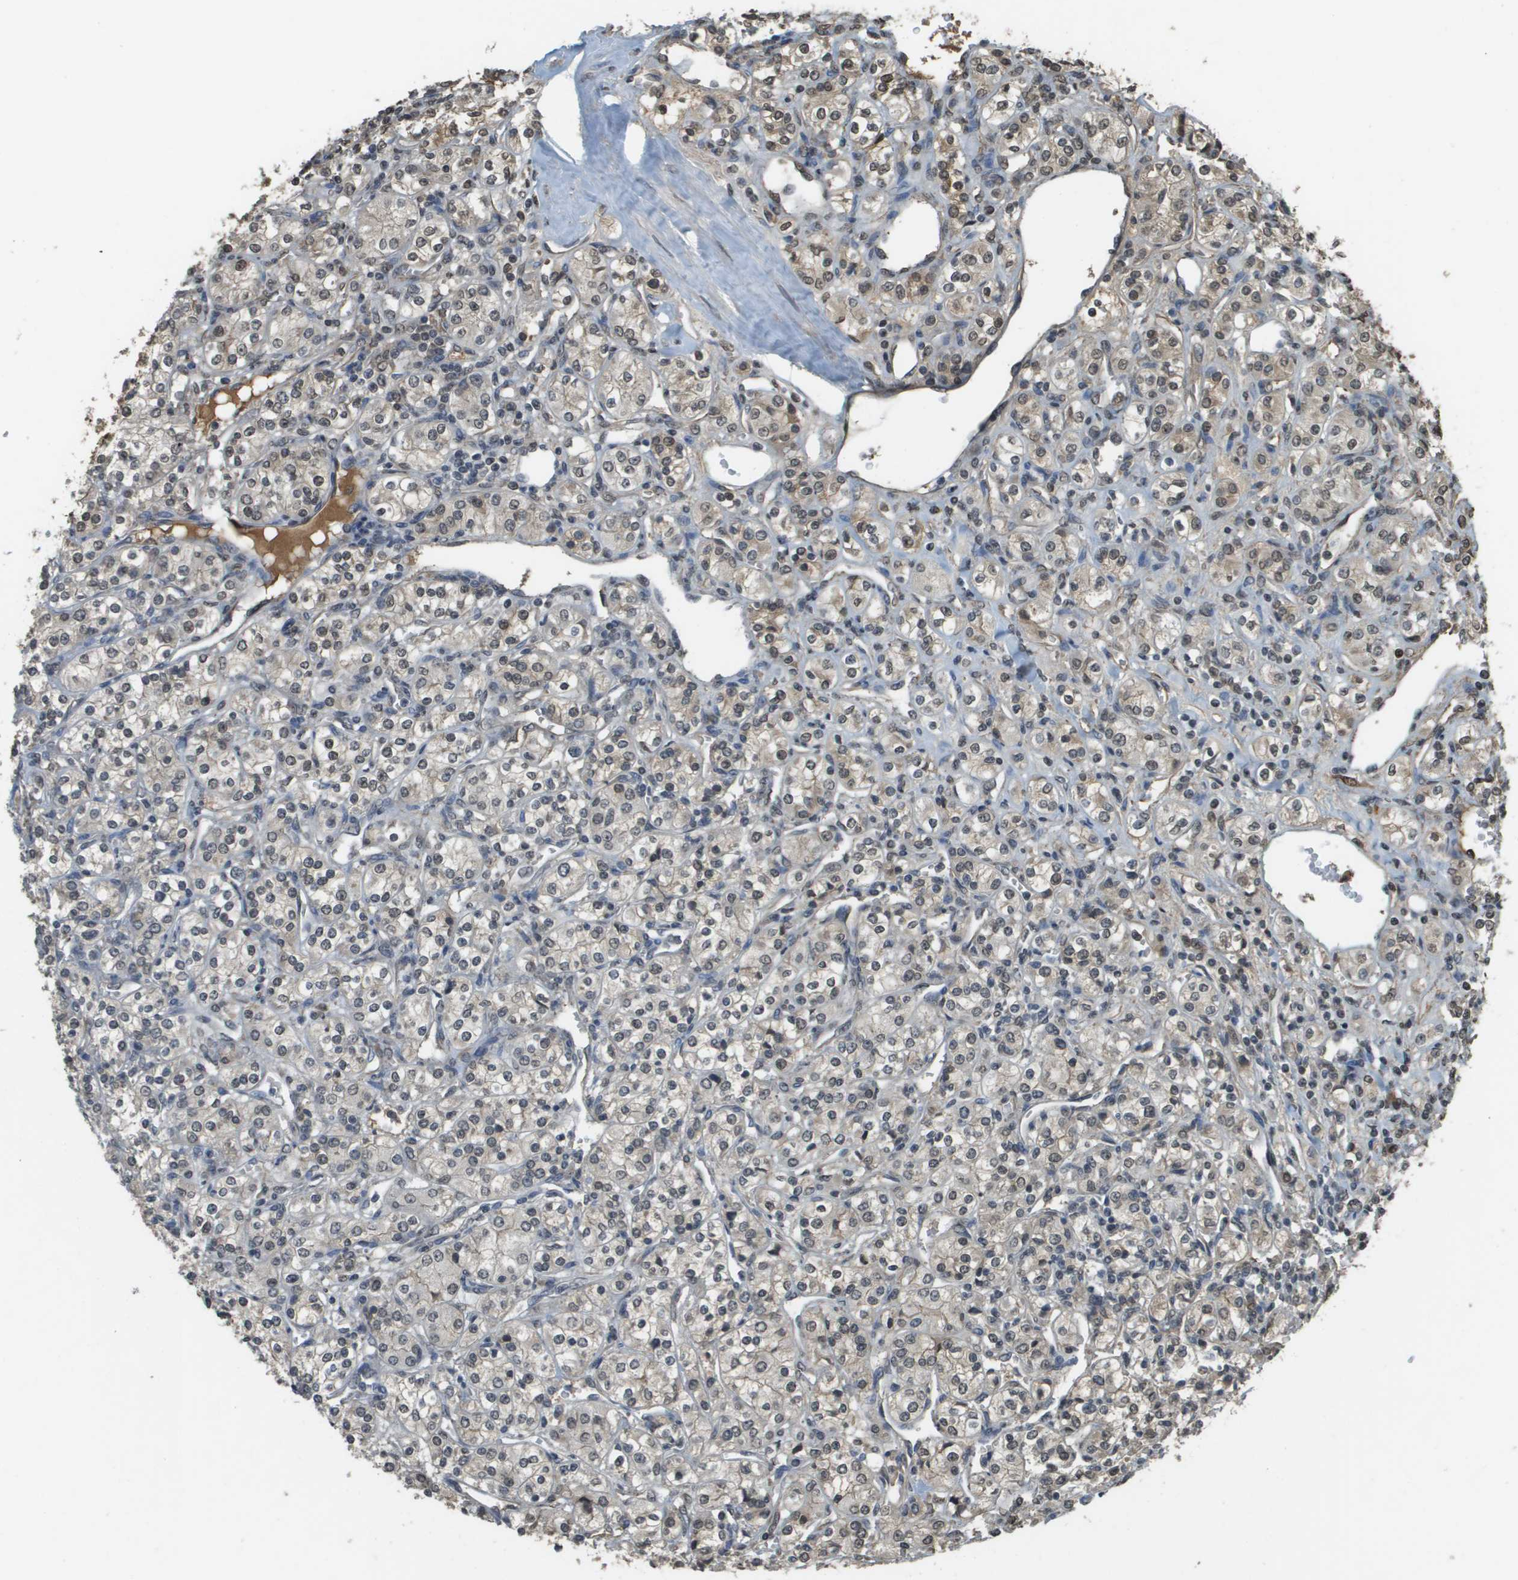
{"staining": {"intensity": "weak", "quantity": "<25%", "location": "nuclear"}, "tissue": "renal cancer", "cell_type": "Tumor cells", "image_type": "cancer", "snomed": [{"axis": "morphology", "description": "Adenocarcinoma, NOS"}, {"axis": "topography", "description": "Kidney"}], "caption": "This is an immunohistochemistry image of human renal adenocarcinoma. There is no positivity in tumor cells.", "gene": "NDRG2", "patient": {"sex": "male", "age": 77}}